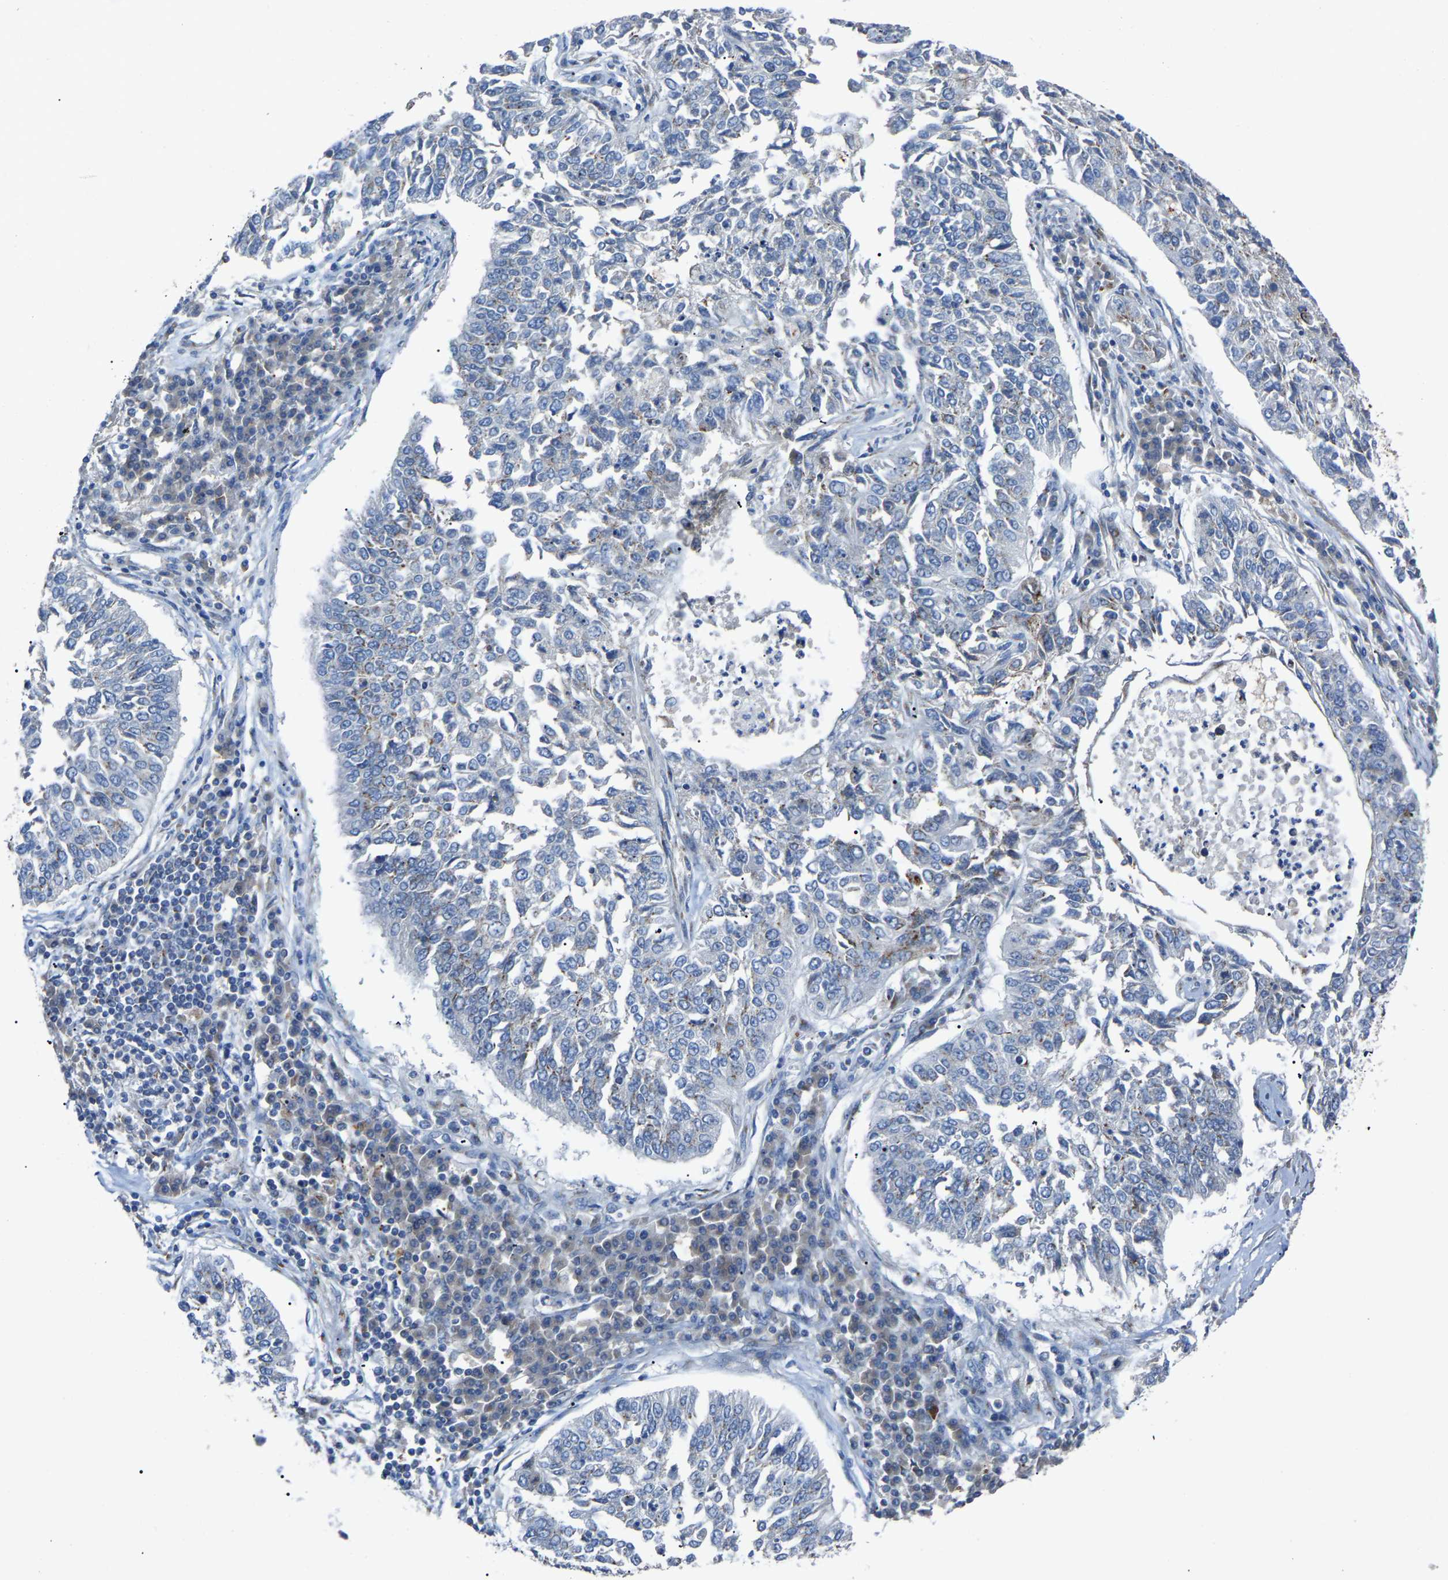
{"staining": {"intensity": "weak", "quantity": "<25%", "location": "cytoplasmic/membranous"}, "tissue": "lung cancer", "cell_type": "Tumor cells", "image_type": "cancer", "snomed": [{"axis": "morphology", "description": "Normal tissue, NOS"}, {"axis": "morphology", "description": "Squamous cell carcinoma, NOS"}, {"axis": "topography", "description": "Cartilage tissue"}, {"axis": "topography", "description": "Bronchus"}, {"axis": "topography", "description": "Lung"}], "caption": "Tumor cells show no significant positivity in lung cancer. (Immunohistochemistry (ihc), brightfield microscopy, high magnification).", "gene": "CANT1", "patient": {"sex": "female", "age": 49}}